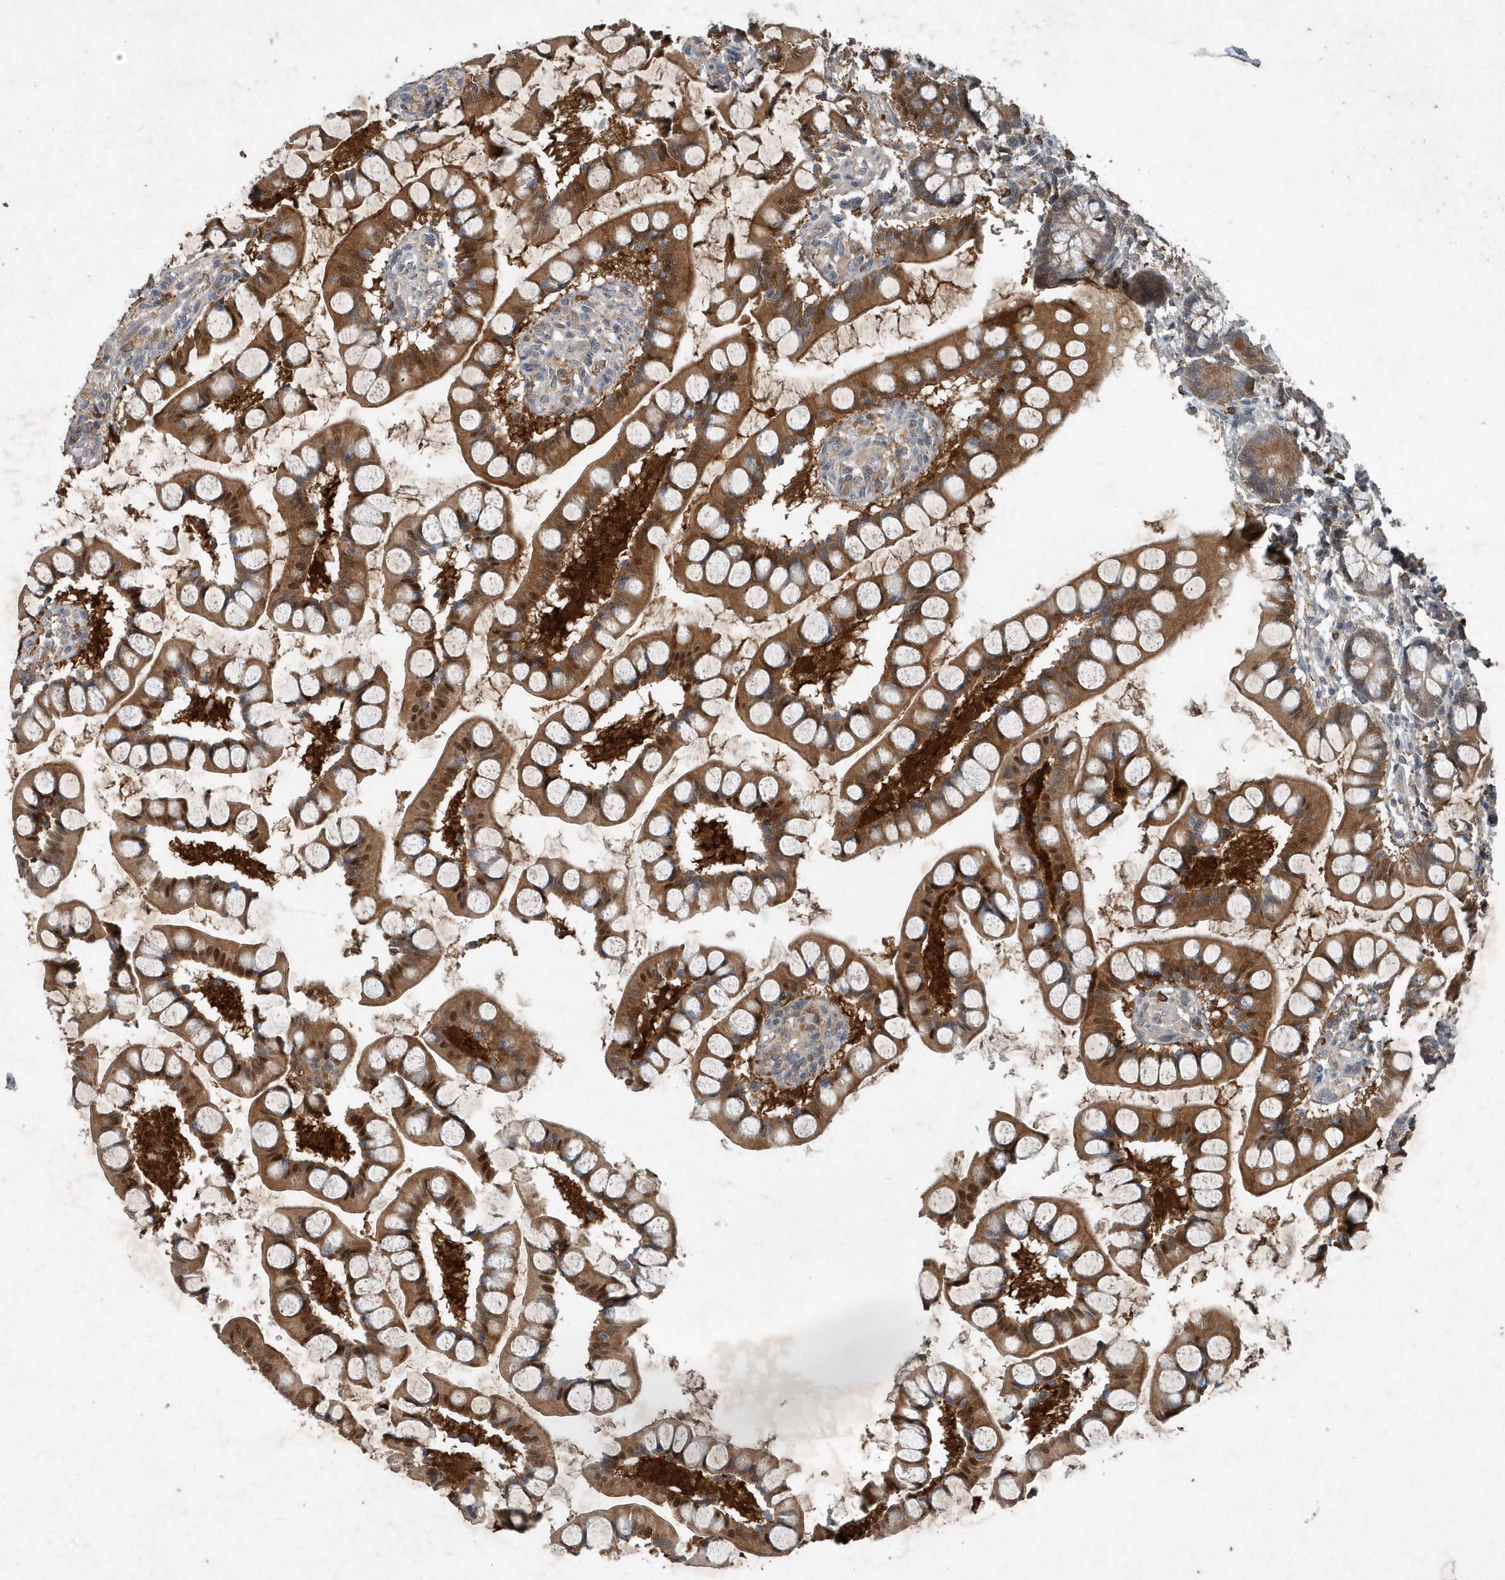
{"staining": {"intensity": "strong", "quantity": ">75%", "location": "cytoplasmic/membranous,nuclear"}, "tissue": "small intestine", "cell_type": "Glandular cells", "image_type": "normal", "snomed": [{"axis": "morphology", "description": "Normal tissue, NOS"}, {"axis": "topography", "description": "Small intestine"}], "caption": "Glandular cells display high levels of strong cytoplasmic/membranous,nuclear expression in about >75% of cells in normal small intestine. The staining was performed using DAB to visualize the protein expression in brown, while the nuclei were stained in blue with hematoxylin (Magnification: 20x).", "gene": "SCFD2", "patient": {"sex": "male", "age": 52}}